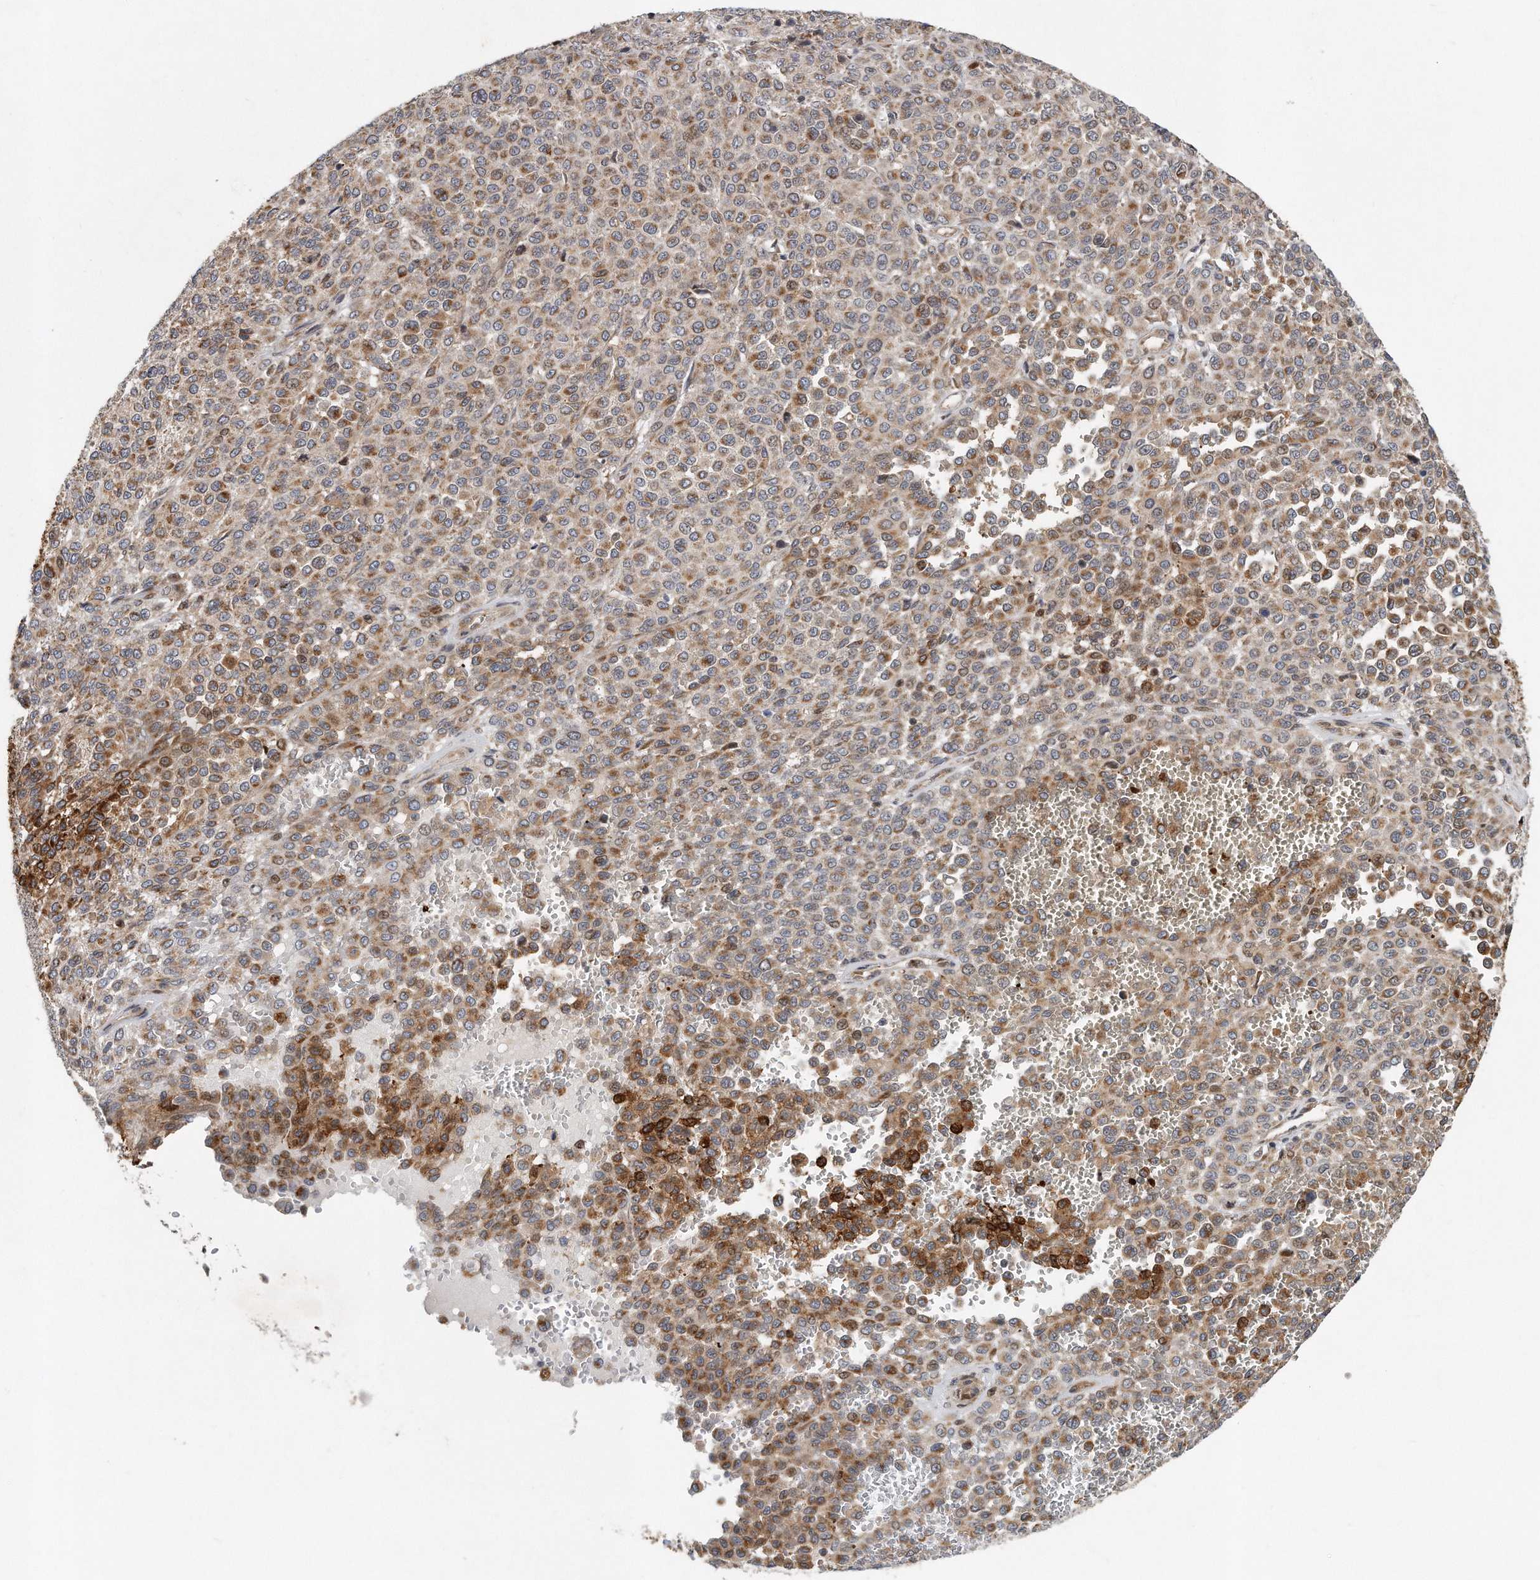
{"staining": {"intensity": "moderate", "quantity": ">75%", "location": "cytoplasmic/membranous"}, "tissue": "melanoma", "cell_type": "Tumor cells", "image_type": "cancer", "snomed": [{"axis": "morphology", "description": "Malignant melanoma, Metastatic site"}, {"axis": "topography", "description": "Pancreas"}], "caption": "Melanoma stained for a protein (brown) exhibits moderate cytoplasmic/membranous positive positivity in about >75% of tumor cells.", "gene": "PCDH8", "patient": {"sex": "female", "age": 30}}